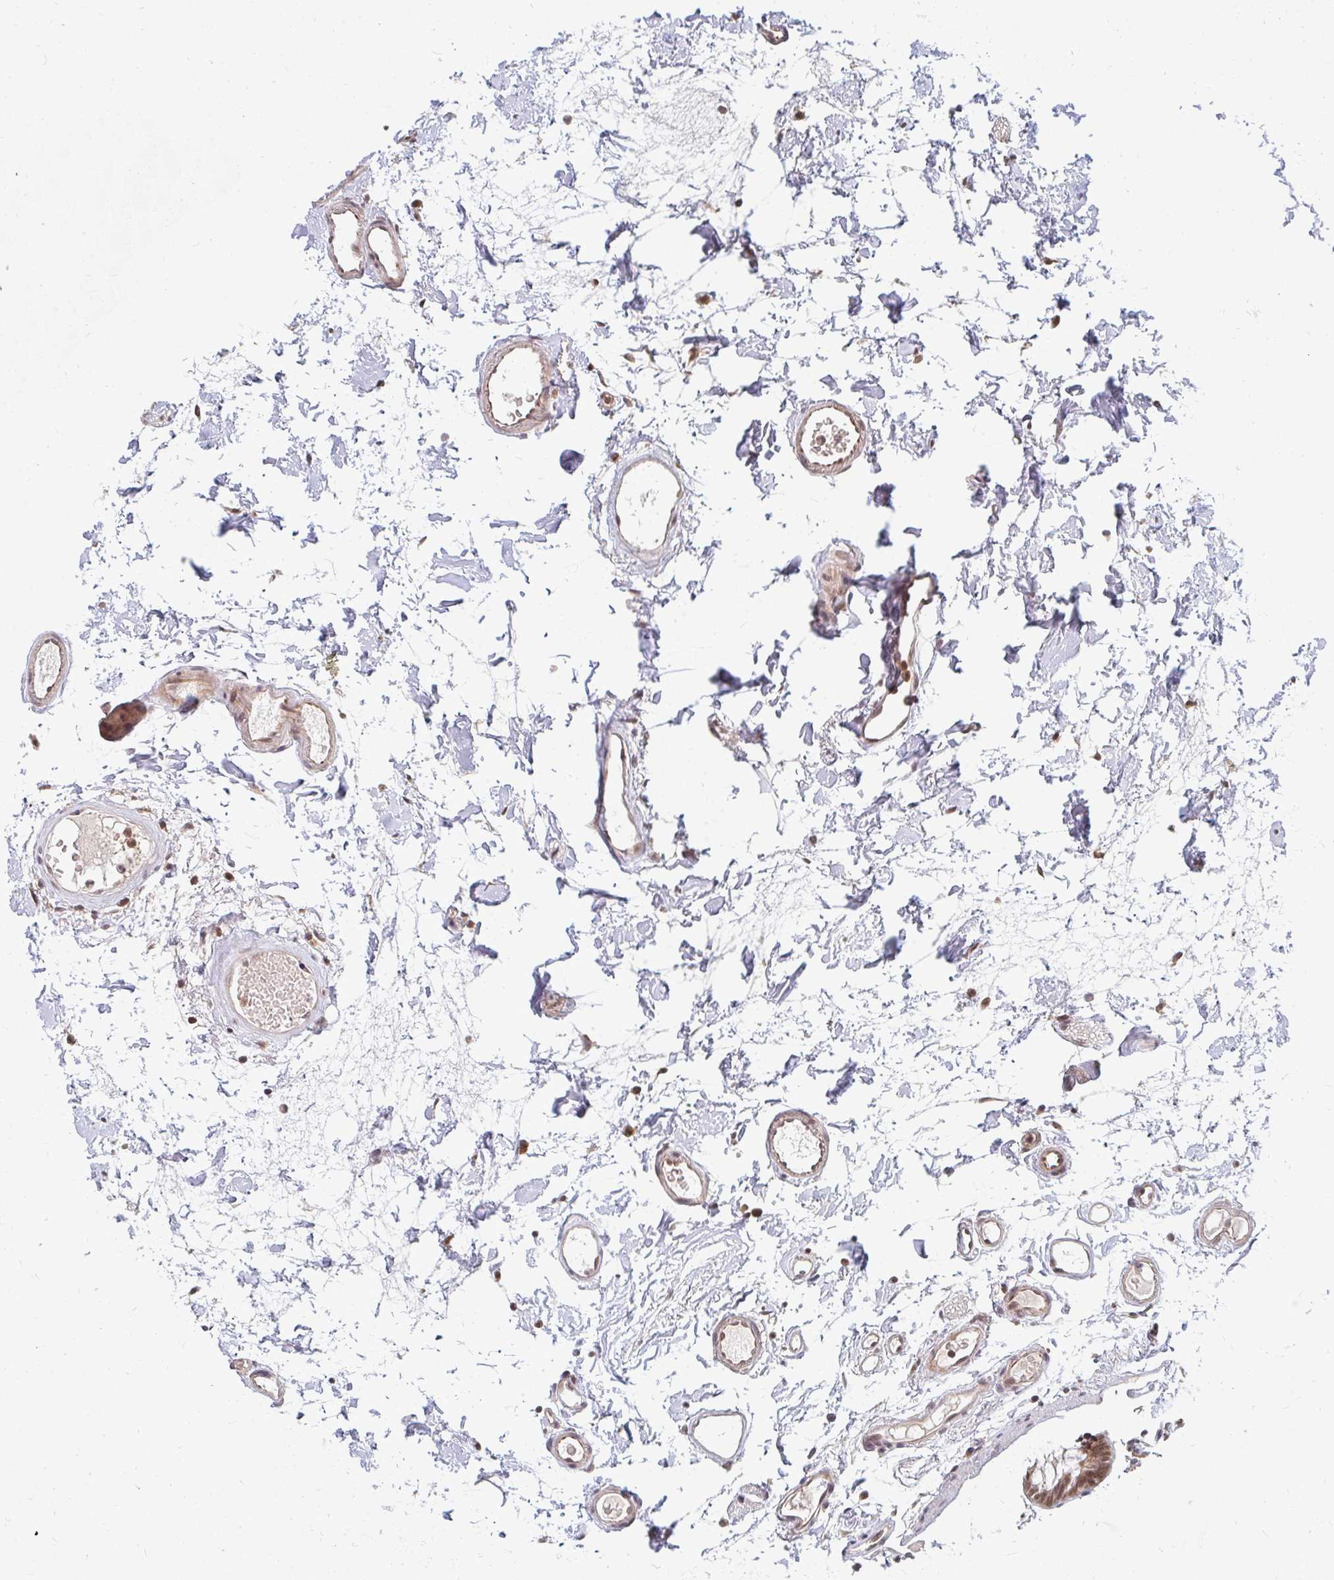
{"staining": {"intensity": "weak", "quantity": ">75%", "location": "cytoplasmic/membranous"}, "tissue": "colon", "cell_type": "Endothelial cells", "image_type": "normal", "snomed": [{"axis": "morphology", "description": "Normal tissue, NOS"}, {"axis": "topography", "description": "Colon"}], "caption": "A histopathology image showing weak cytoplasmic/membranous positivity in about >75% of endothelial cells in normal colon, as visualized by brown immunohistochemical staining.", "gene": "GTF3C6", "patient": {"sex": "female", "age": 84}}